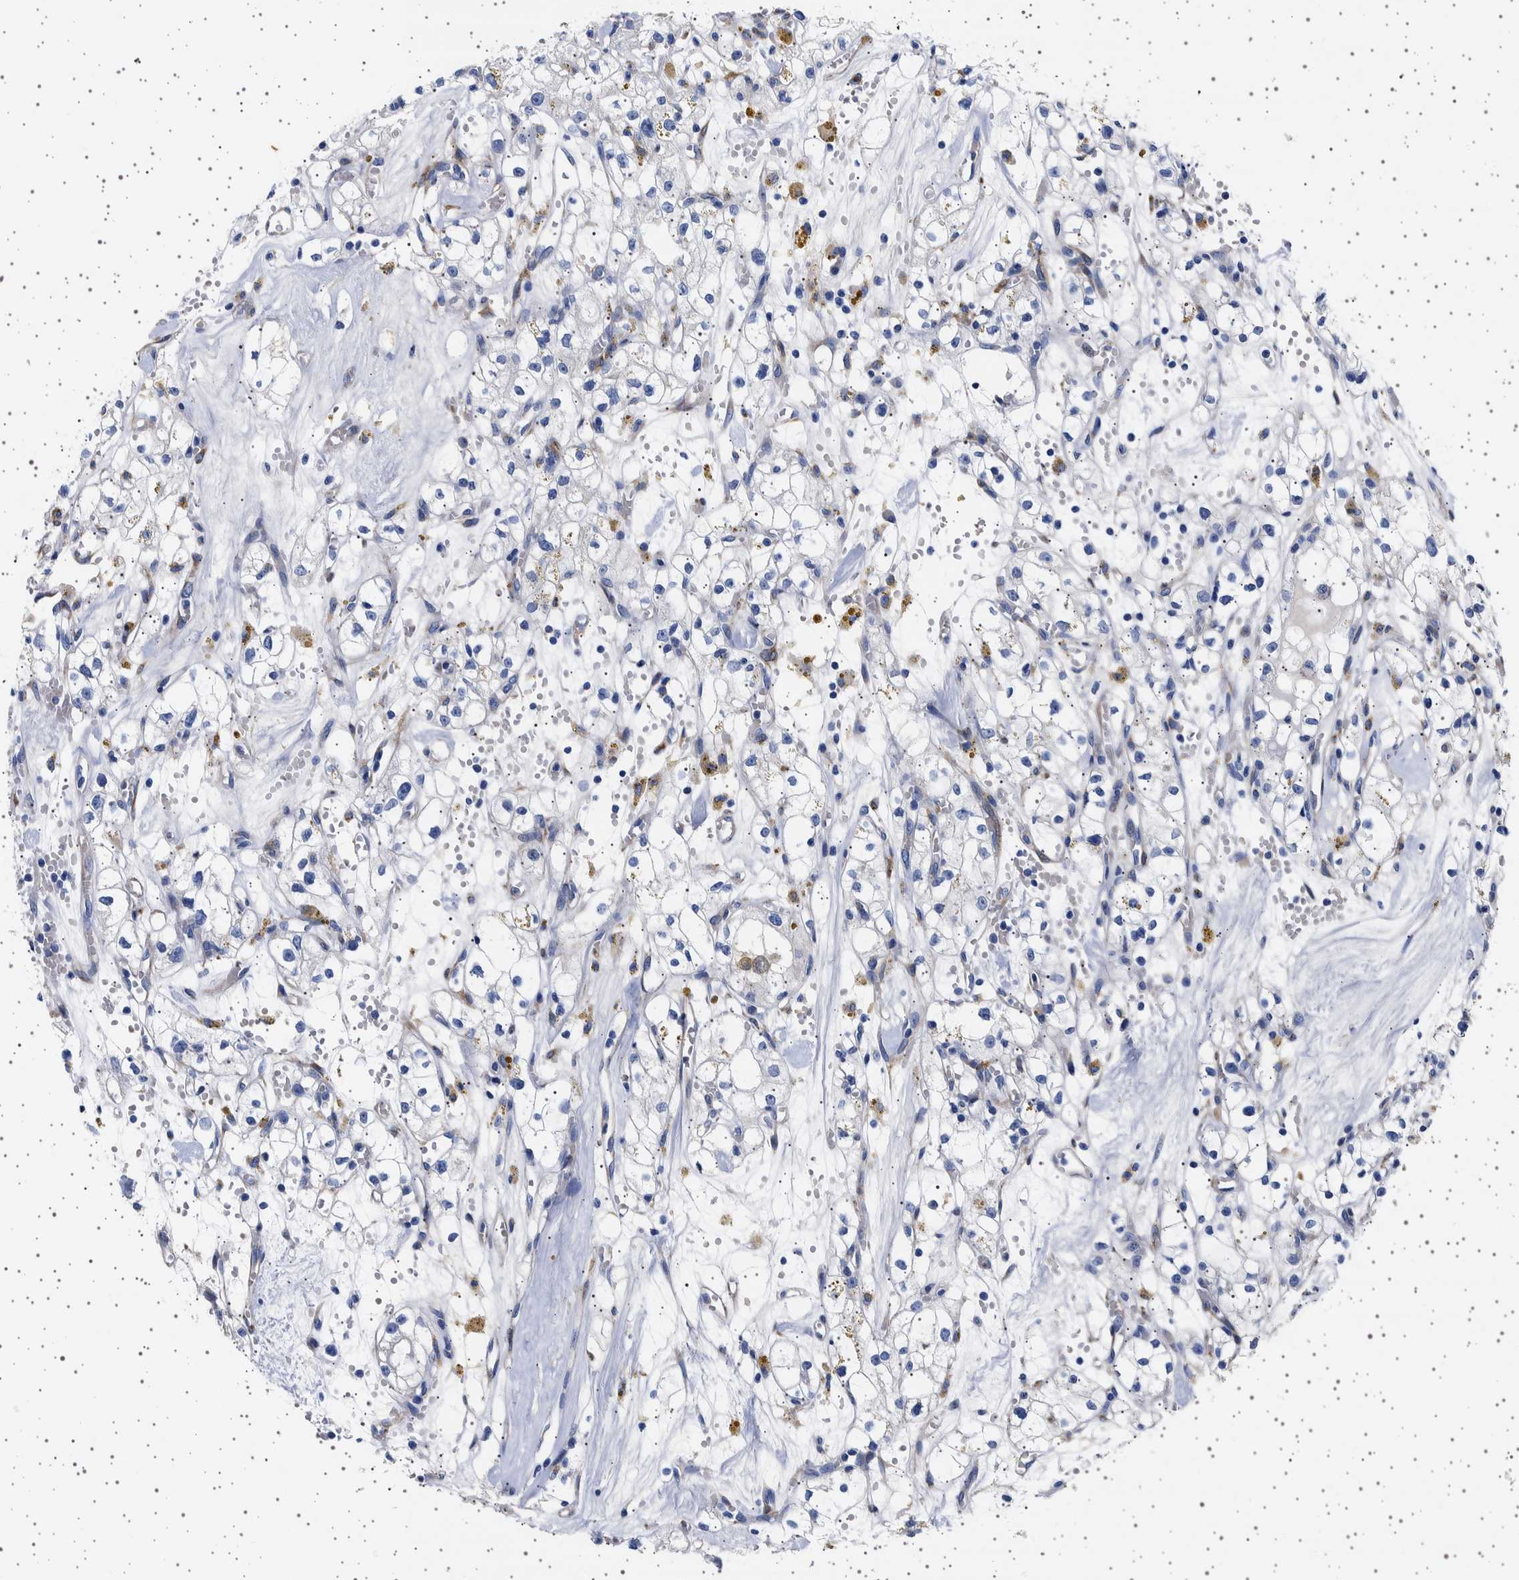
{"staining": {"intensity": "negative", "quantity": "none", "location": "none"}, "tissue": "renal cancer", "cell_type": "Tumor cells", "image_type": "cancer", "snomed": [{"axis": "morphology", "description": "Adenocarcinoma, NOS"}, {"axis": "topography", "description": "Kidney"}], "caption": "The image demonstrates no staining of tumor cells in adenocarcinoma (renal).", "gene": "SEPTIN4", "patient": {"sex": "male", "age": 56}}